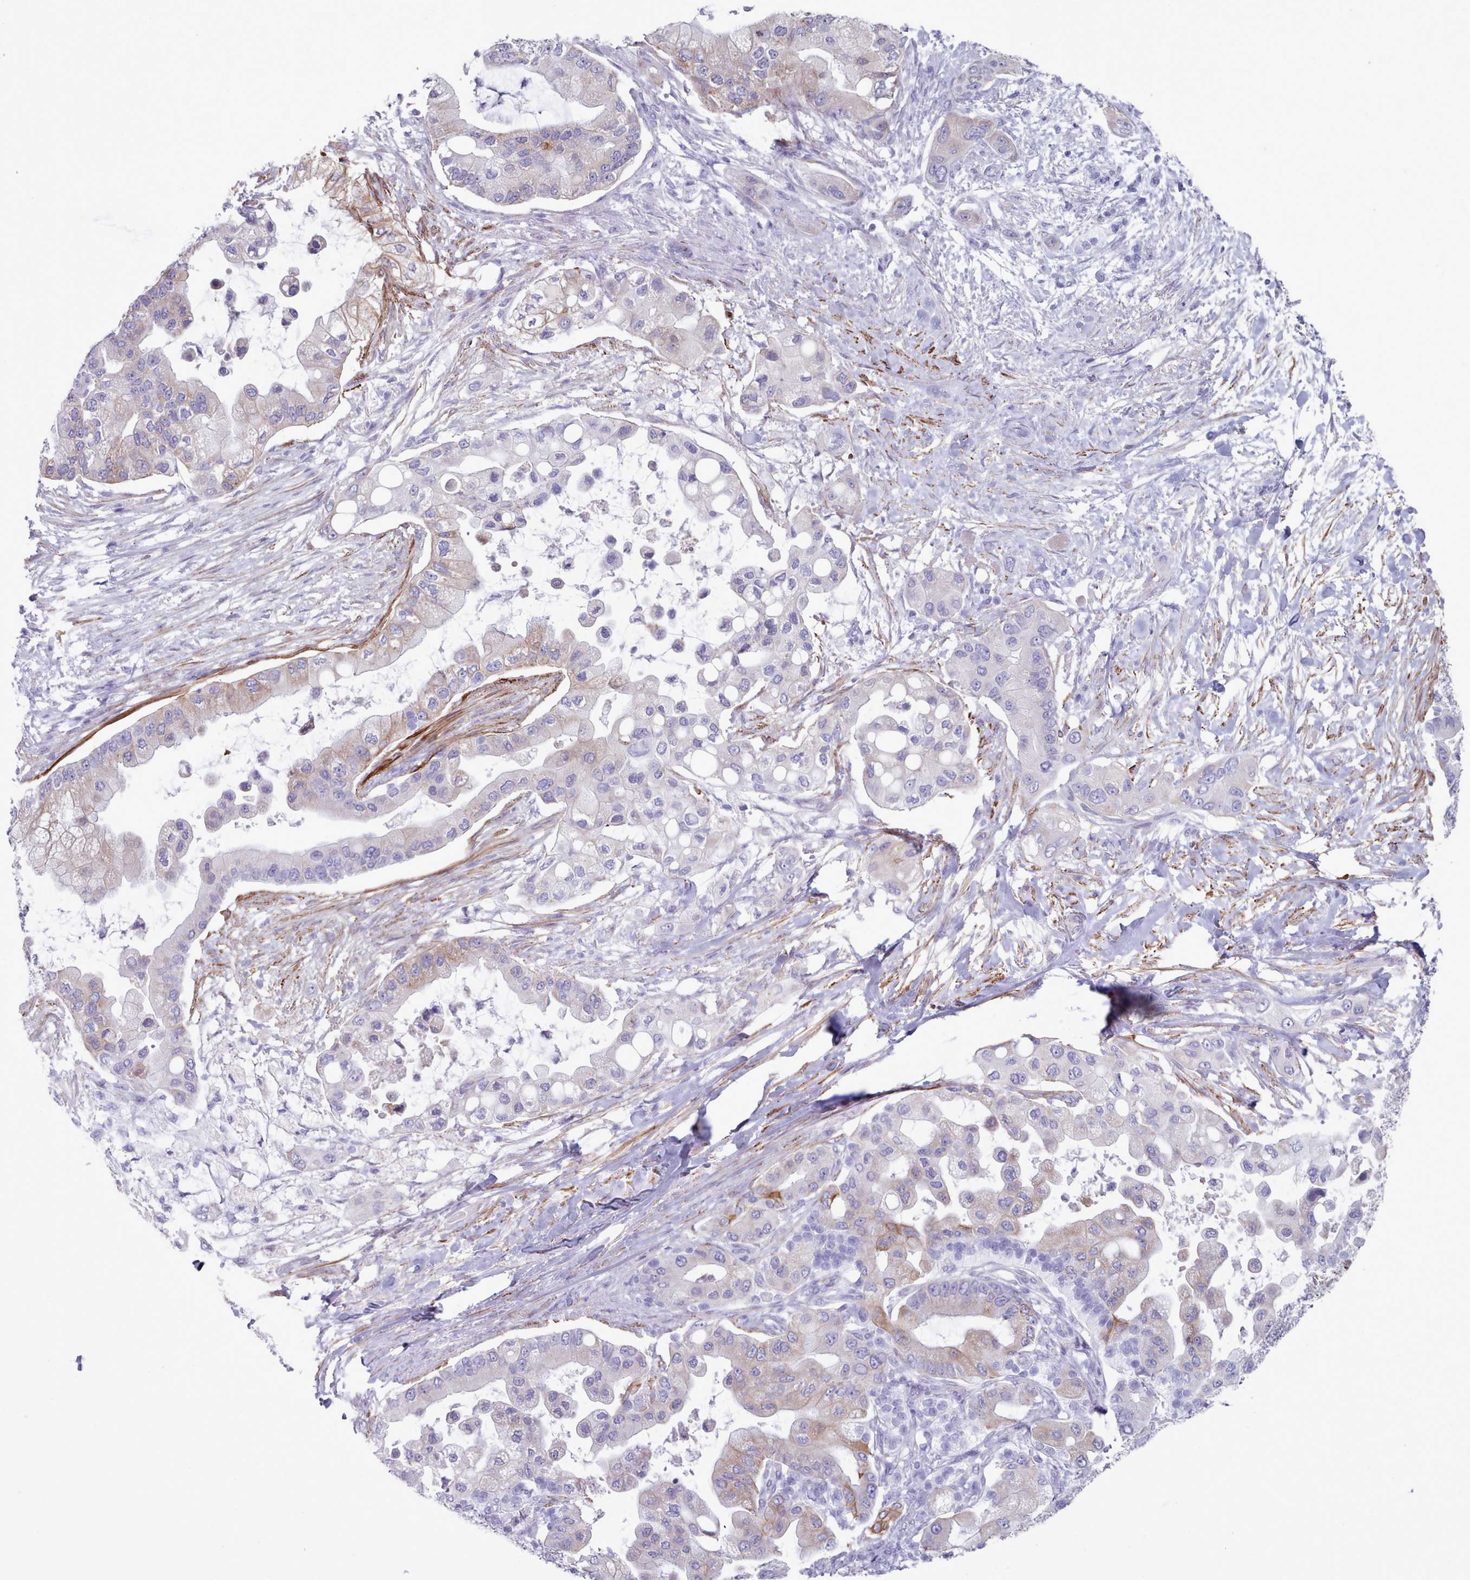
{"staining": {"intensity": "moderate", "quantity": "25%-75%", "location": "cytoplasmic/membranous"}, "tissue": "pancreatic cancer", "cell_type": "Tumor cells", "image_type": "cancer", "snomed": [{"axis": "morphology", "description": "Adenocarcinoma, NOS"}, {"axis": "topography", "description": "Pancreas"}], "caption": "Brown immunohistochemical staining in pancreatic adenocarcinoma demonstrates moderate cytoplasmic/membranous staining in approximately 25%-75% of tumor cells.", "gene": "FPGS", "patient": {"sex": "male", "age": 57}}